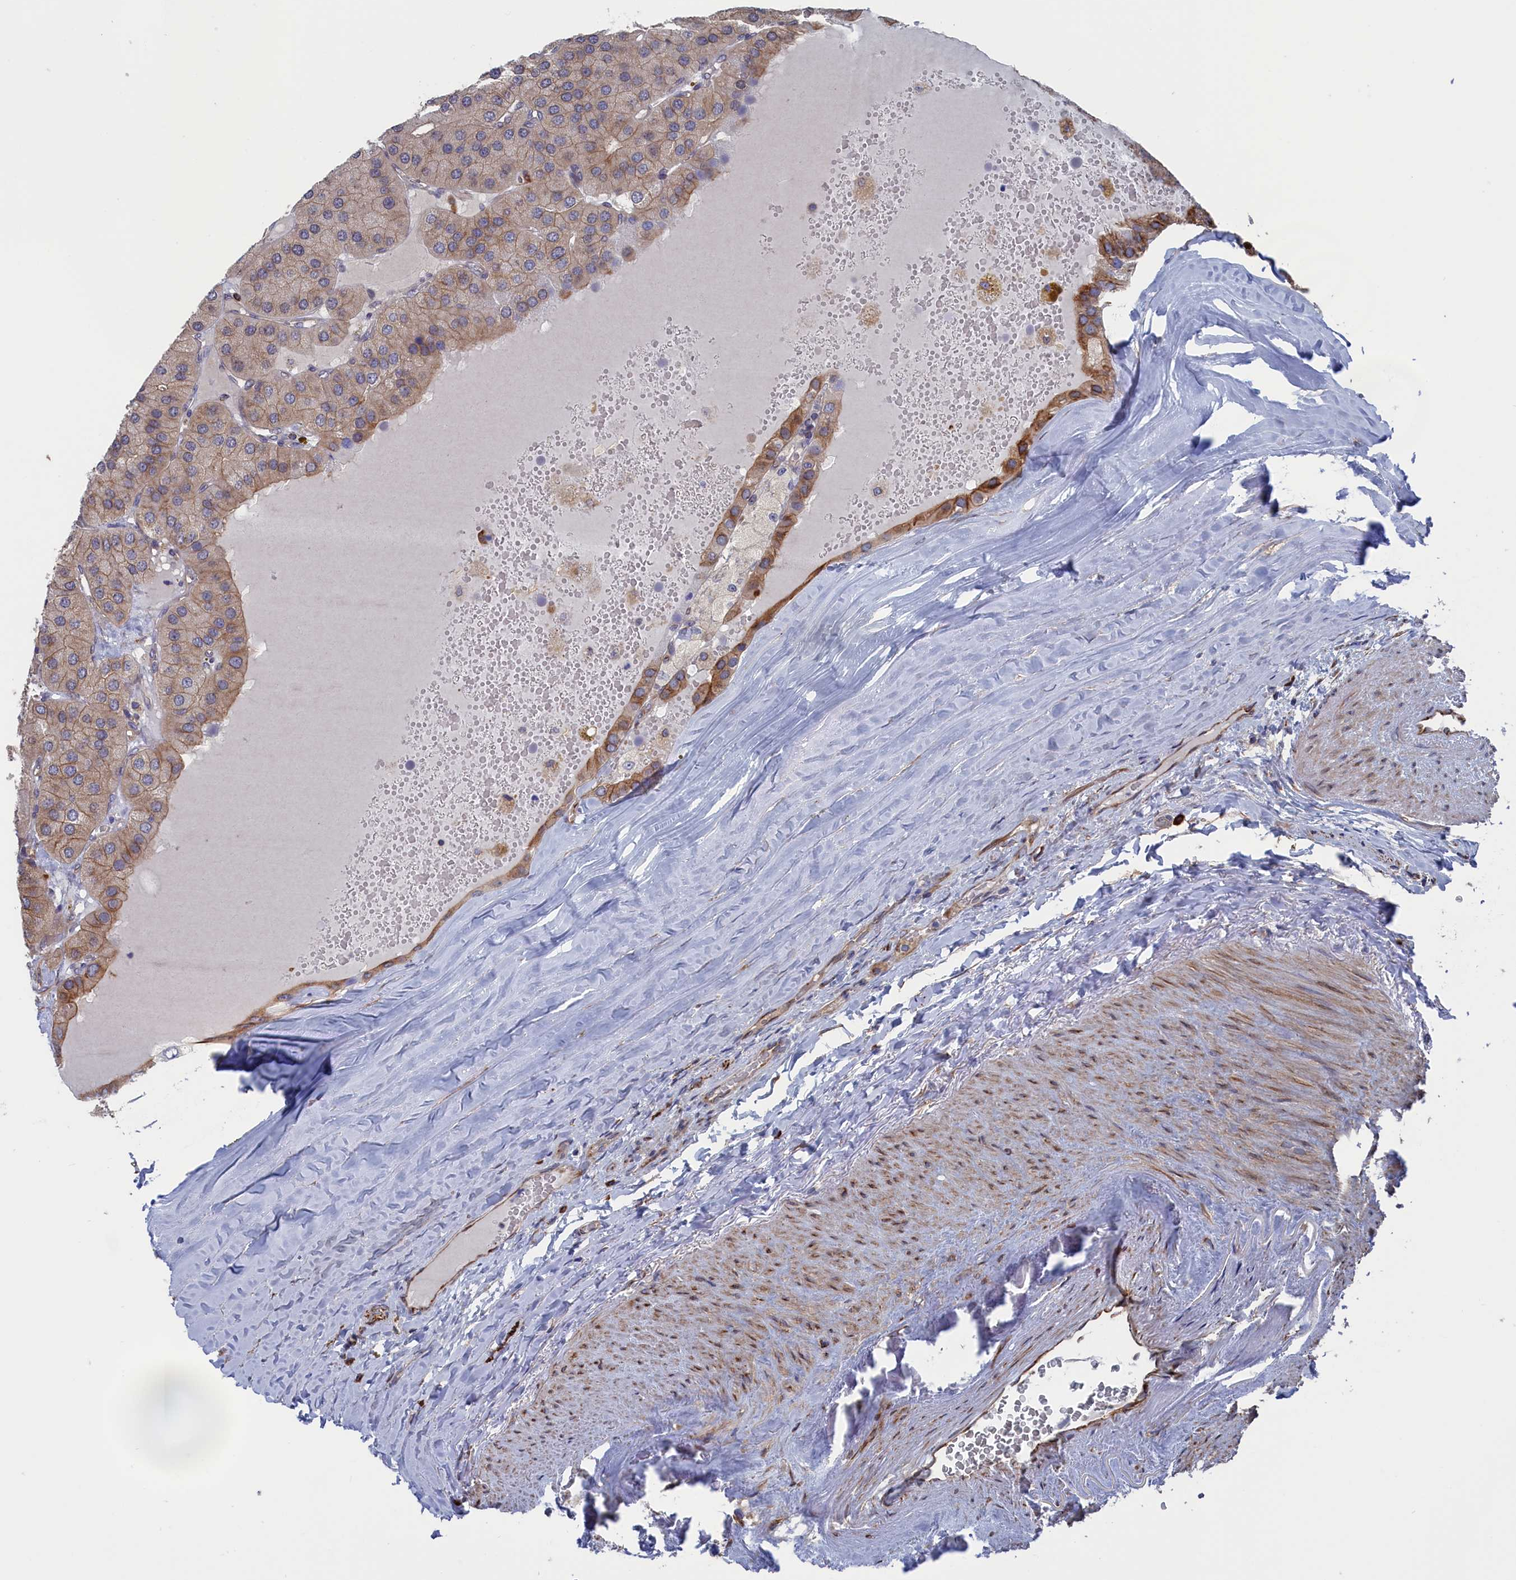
{"staining": {"intensity": "moderate", "quantity": "25%-75%", "location": "cytoplasmic/membranous"}, "tissue": "parathyroid gland", "cell_type": "Glandular cells", "image_type": "normal", "snomed": [{"axis": "morphology", "description": "Normal tissue, NOS"}, {"axis": "morphology", "description": "Adenoma, NOS"}, {"axis": "topography", "description": "Parathyroid gland"}], "caption": "Immunohistochemical staining of benign parathyroid gland displays medium levels of moderate cytoplasmic/membranous expression in about 25%-75% of glandular cells.", "gene": "NUTF2", "patient": {"sex": "female", "age": 86}}